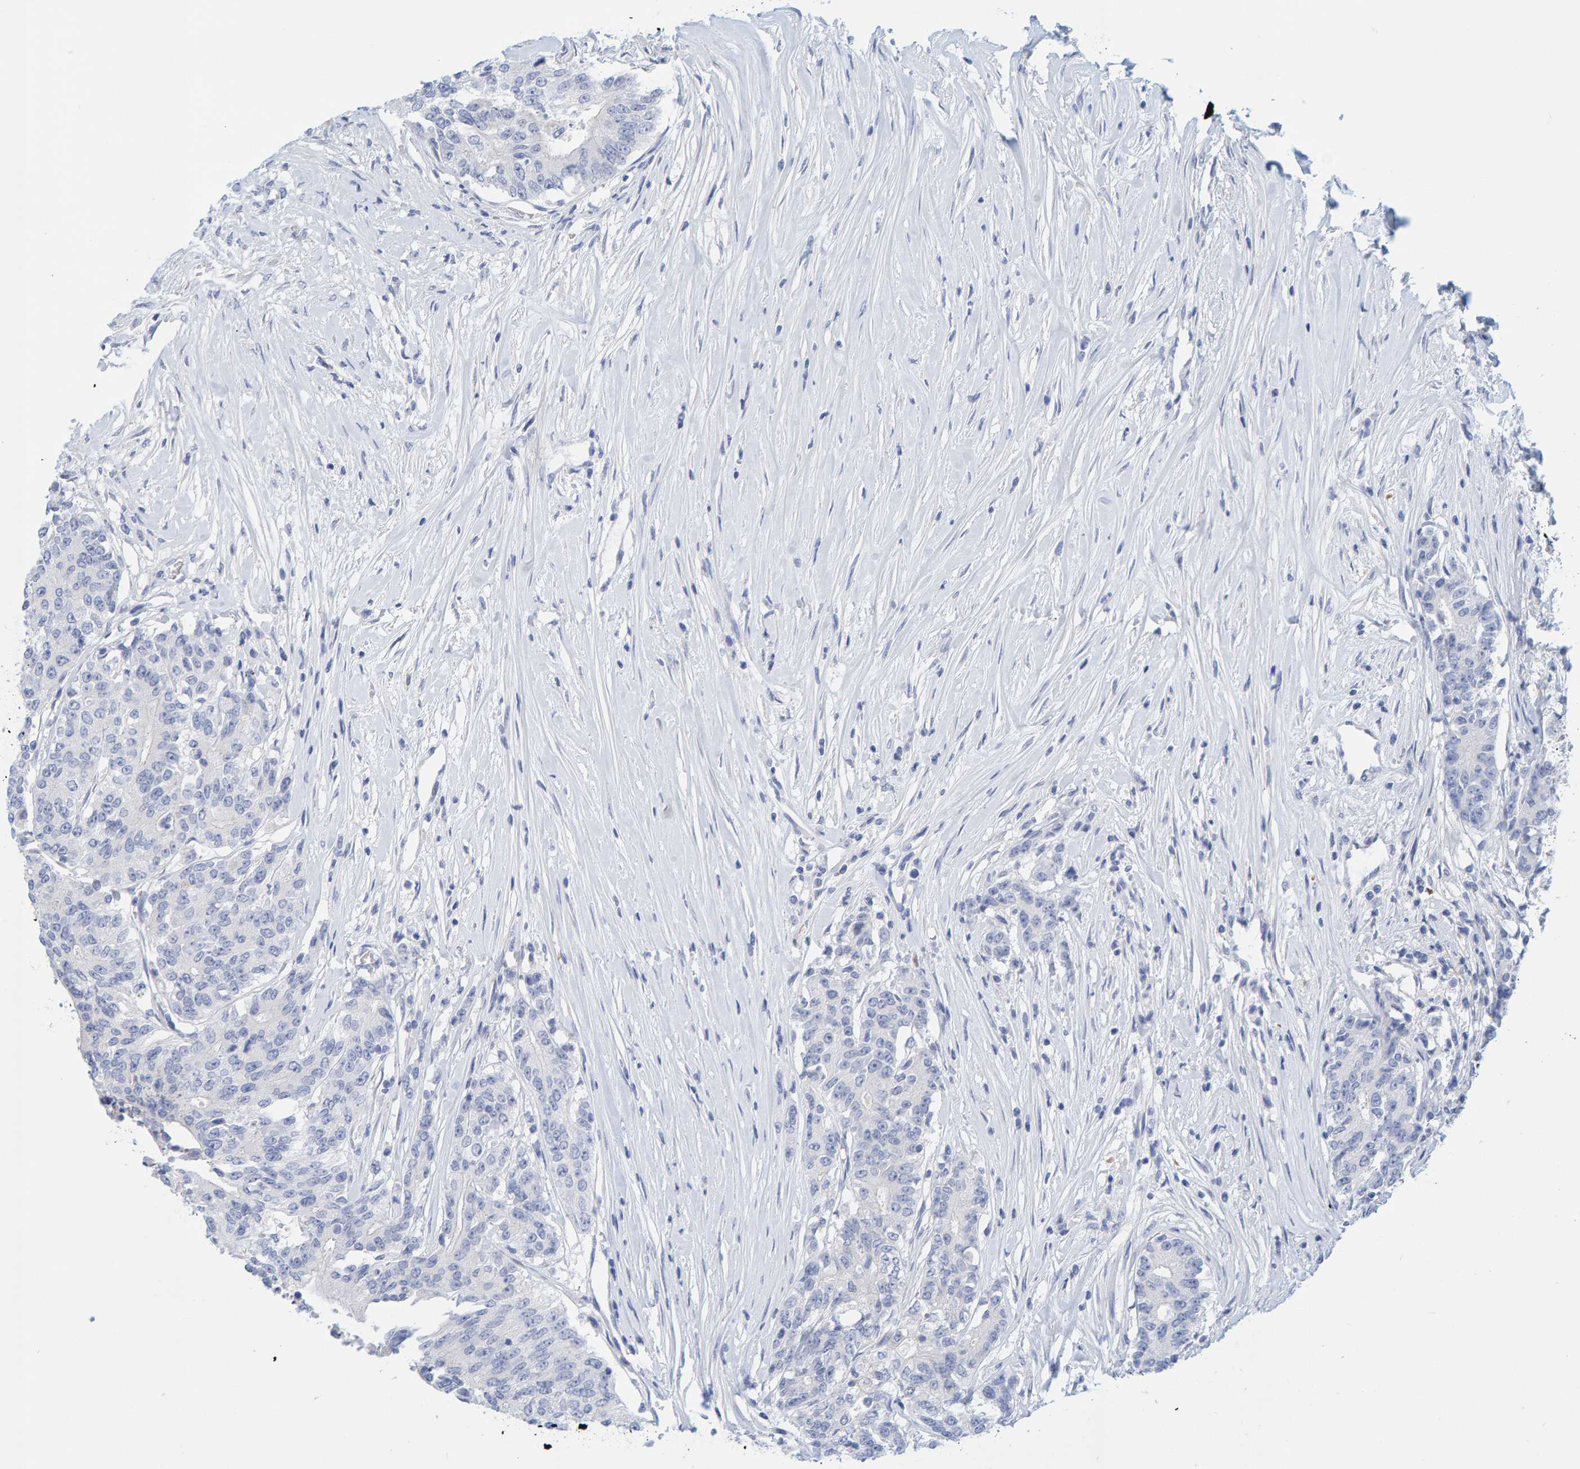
{"staining": {"intensity": "negative", "quantity": "none", "location": "none"}, "tissue": "colorectal cancer", "cell_type": "Tumor cells", "image_type": "cancer", "snomed": [{"axis": "morphology", "description": "Adenocarcinoma, NOS"}, {"axis": "topography", "description": "Colon"}], "caption": "The photomicrograph reveals no staining of tumor cells in colorectal adenocarcinoma.", "gene": "KLHL11", "patient": {"sex": "female", "age": 77}}